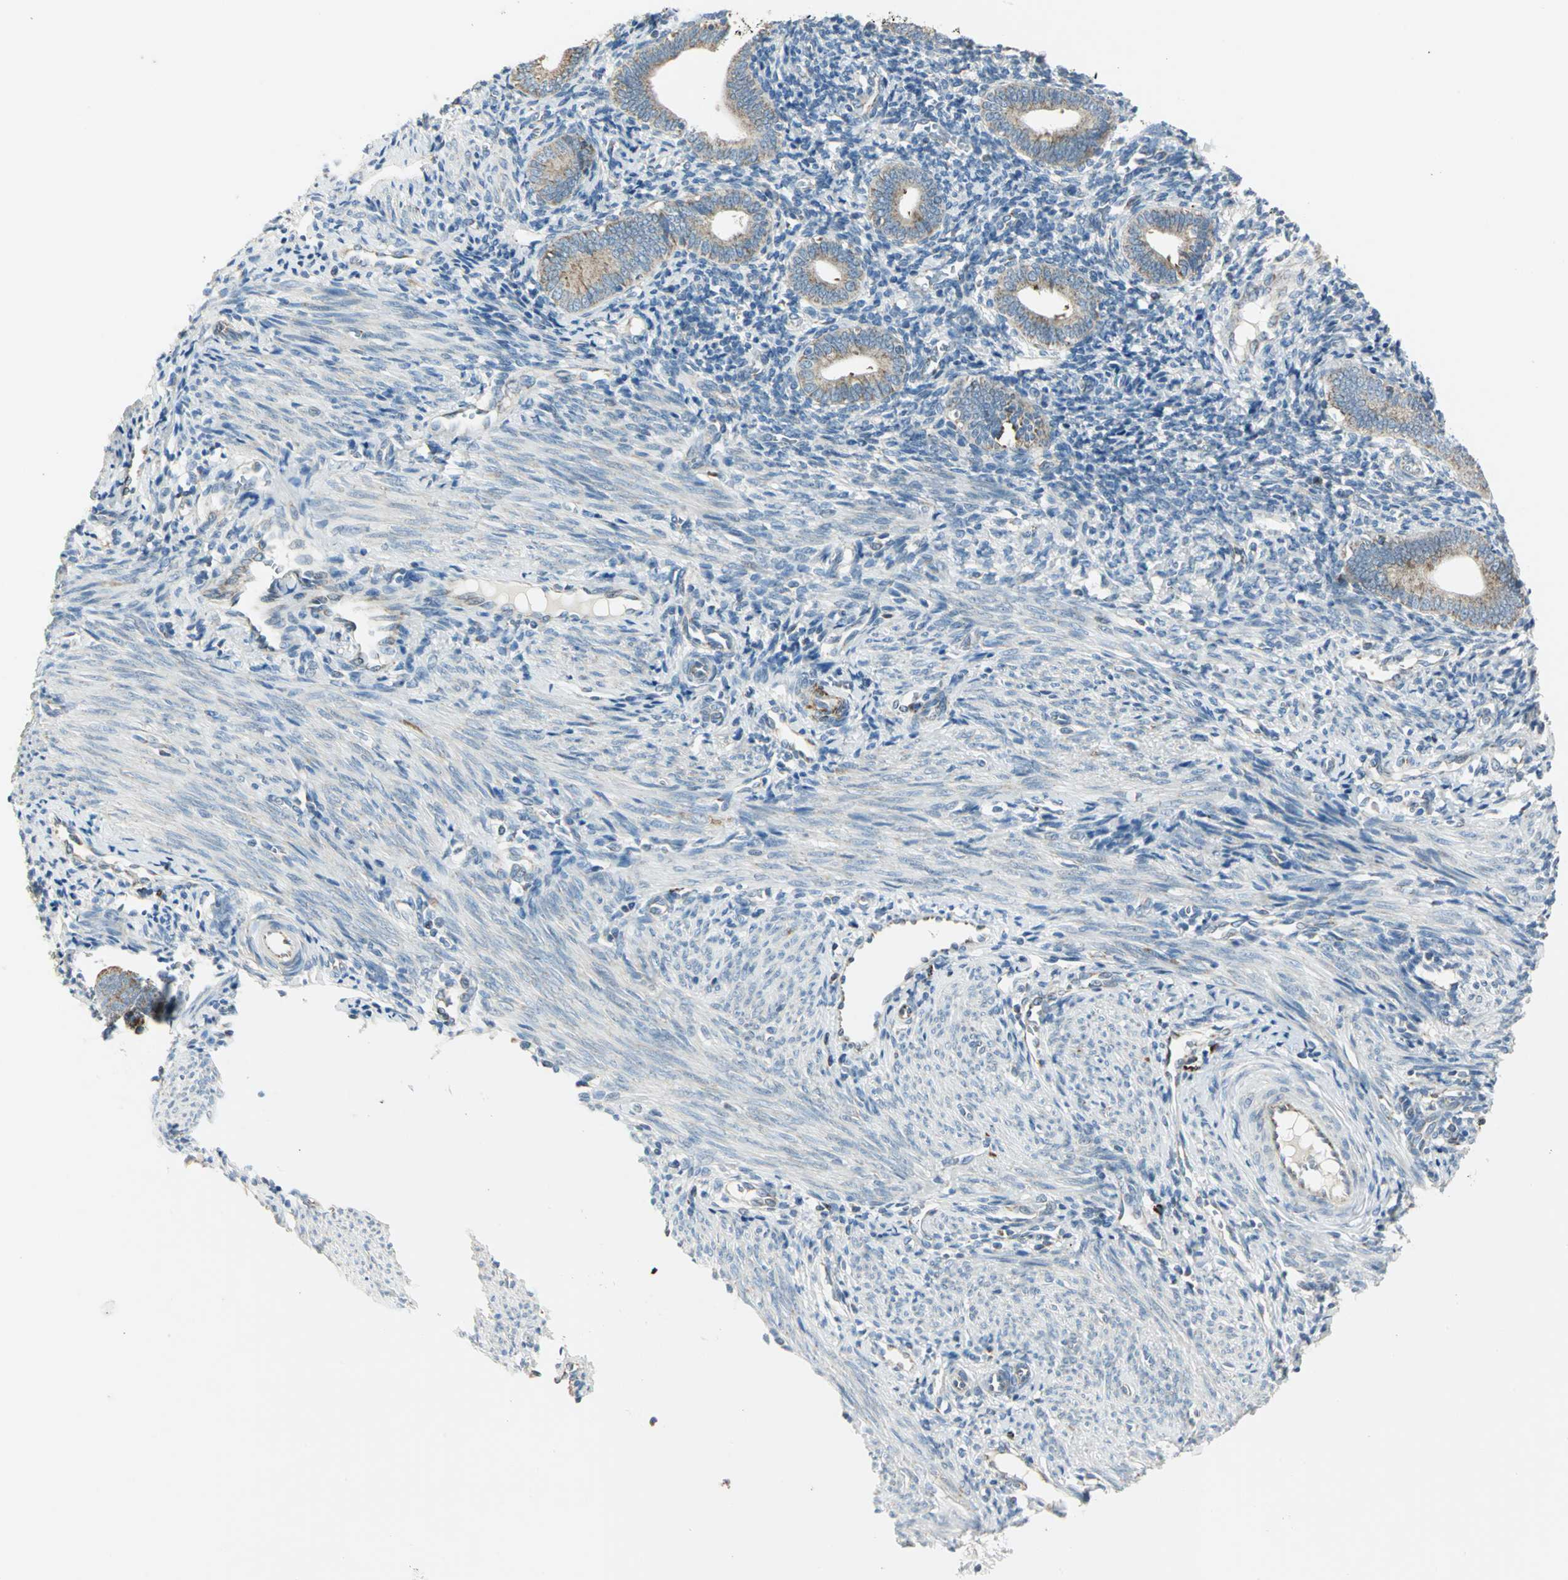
{"staining": {"intensity": "weak", "quantity": "<25%", "location": "cytoplasmic/membranous"}, "tissue": "endometrium", "cell_type": "Cells in endometrial stroma", "image_type": "normal", "snomed": [{"axis": "morphology", "description": "Normal tissue, NOS"}, {"axis": "topography", "description": "Uterus"}, {"axis": "topography", "description": "Endometrium"}], "caption": "This is an immunohistochemistry (IHC) histopathology image of normal human endometrium. There is no expression in cells in endometrial stroma.", "gene": "ACADM", "patient": {"sex": "female", "age": 33}}